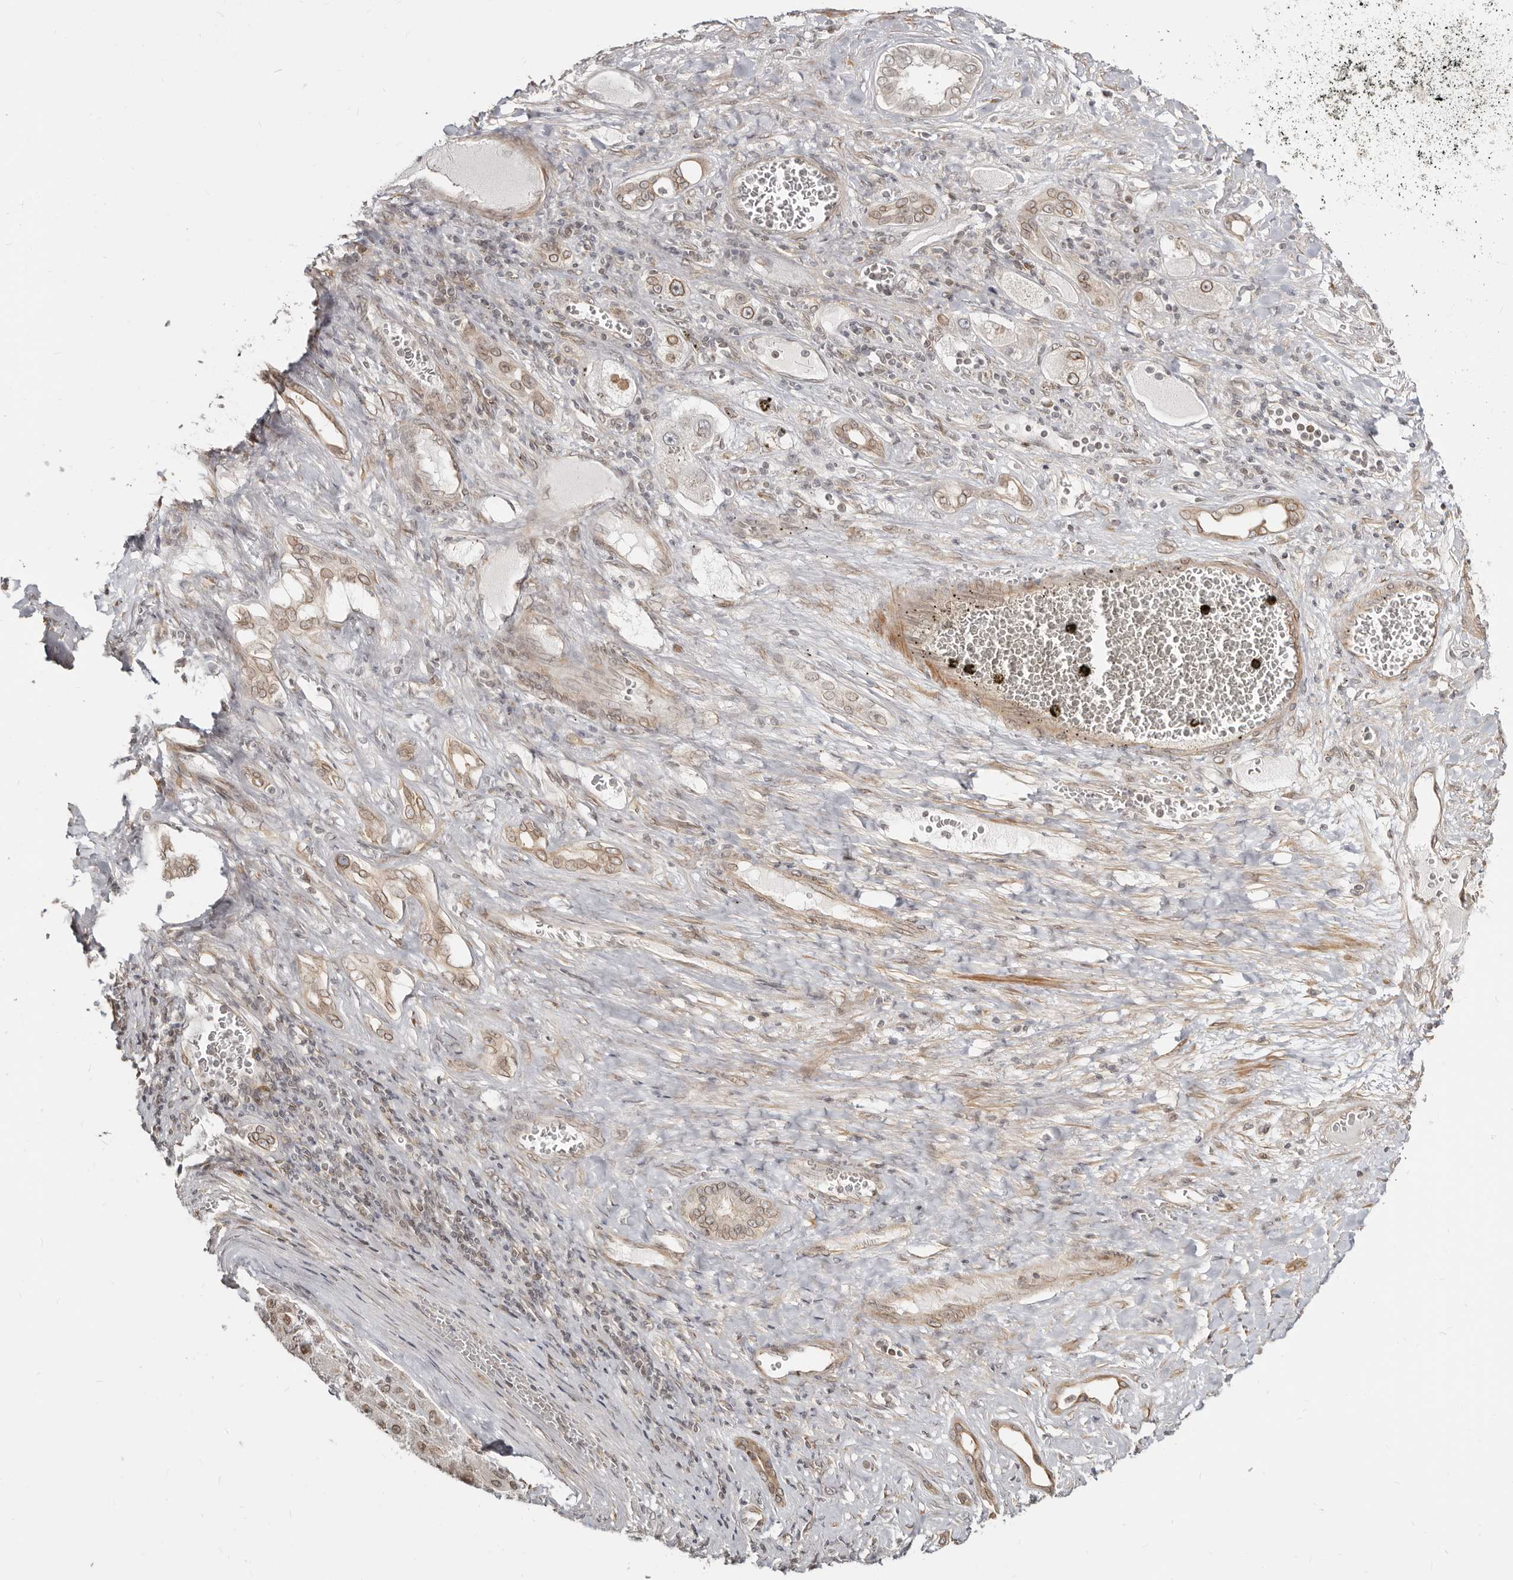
{"staining": {"intensity": "moderate", "quantity": ">75%", "location": "cytoplasmic/membranous,nuclear"}, "tissue": "liver cancer", "cell_type": "Tumor cells", "image_type": "cancer", "snomed": [{"axis": "morphology", "description": "Carcinoma, Hepatocellular, NOS"}, {"axis": "topography", "description": "Liver"}], "caption": "Immunohistochemical staining of hepatocellular carcinoma (liver) demonstrates moderate cytoplasmic/membranous and nuclear protein staining in approximately >75% of tumor cells.", "gene": "NUP153", "patient": {"sex": "female", "age": 73}}